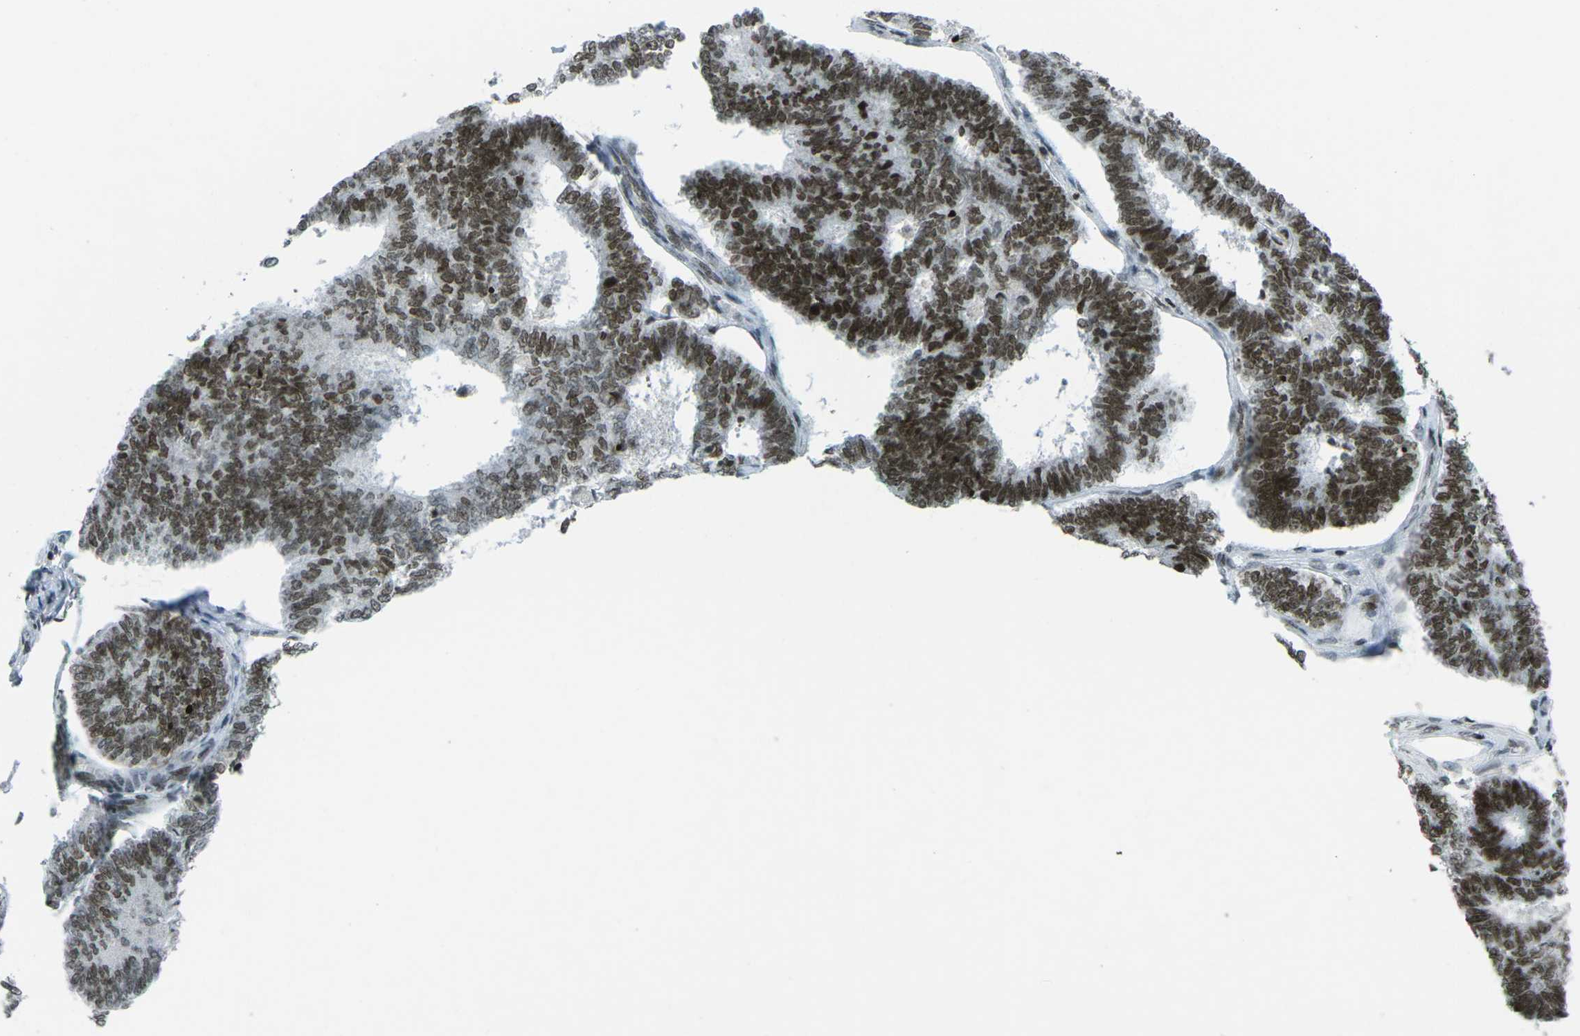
{"staining": {"intensity": "strong", "quantity": ">75%", "location": "nuclear"}, "tissue": "endometrial cancer", "cell_type": "Tumor cells", "image_type": "cancer", "snomed": [{"axis": "morphology", "description": "Adenocarcinoma, NOS"}, {"axis": "topography", "description": "Endometrium"}], "caption": "Protein staining shows strong nuclear staining in approximately >75% of tumor cells in endometrial adenocarcinoma.", "gene": "EME1", "patient": {"sex": "female", "age": 70}}